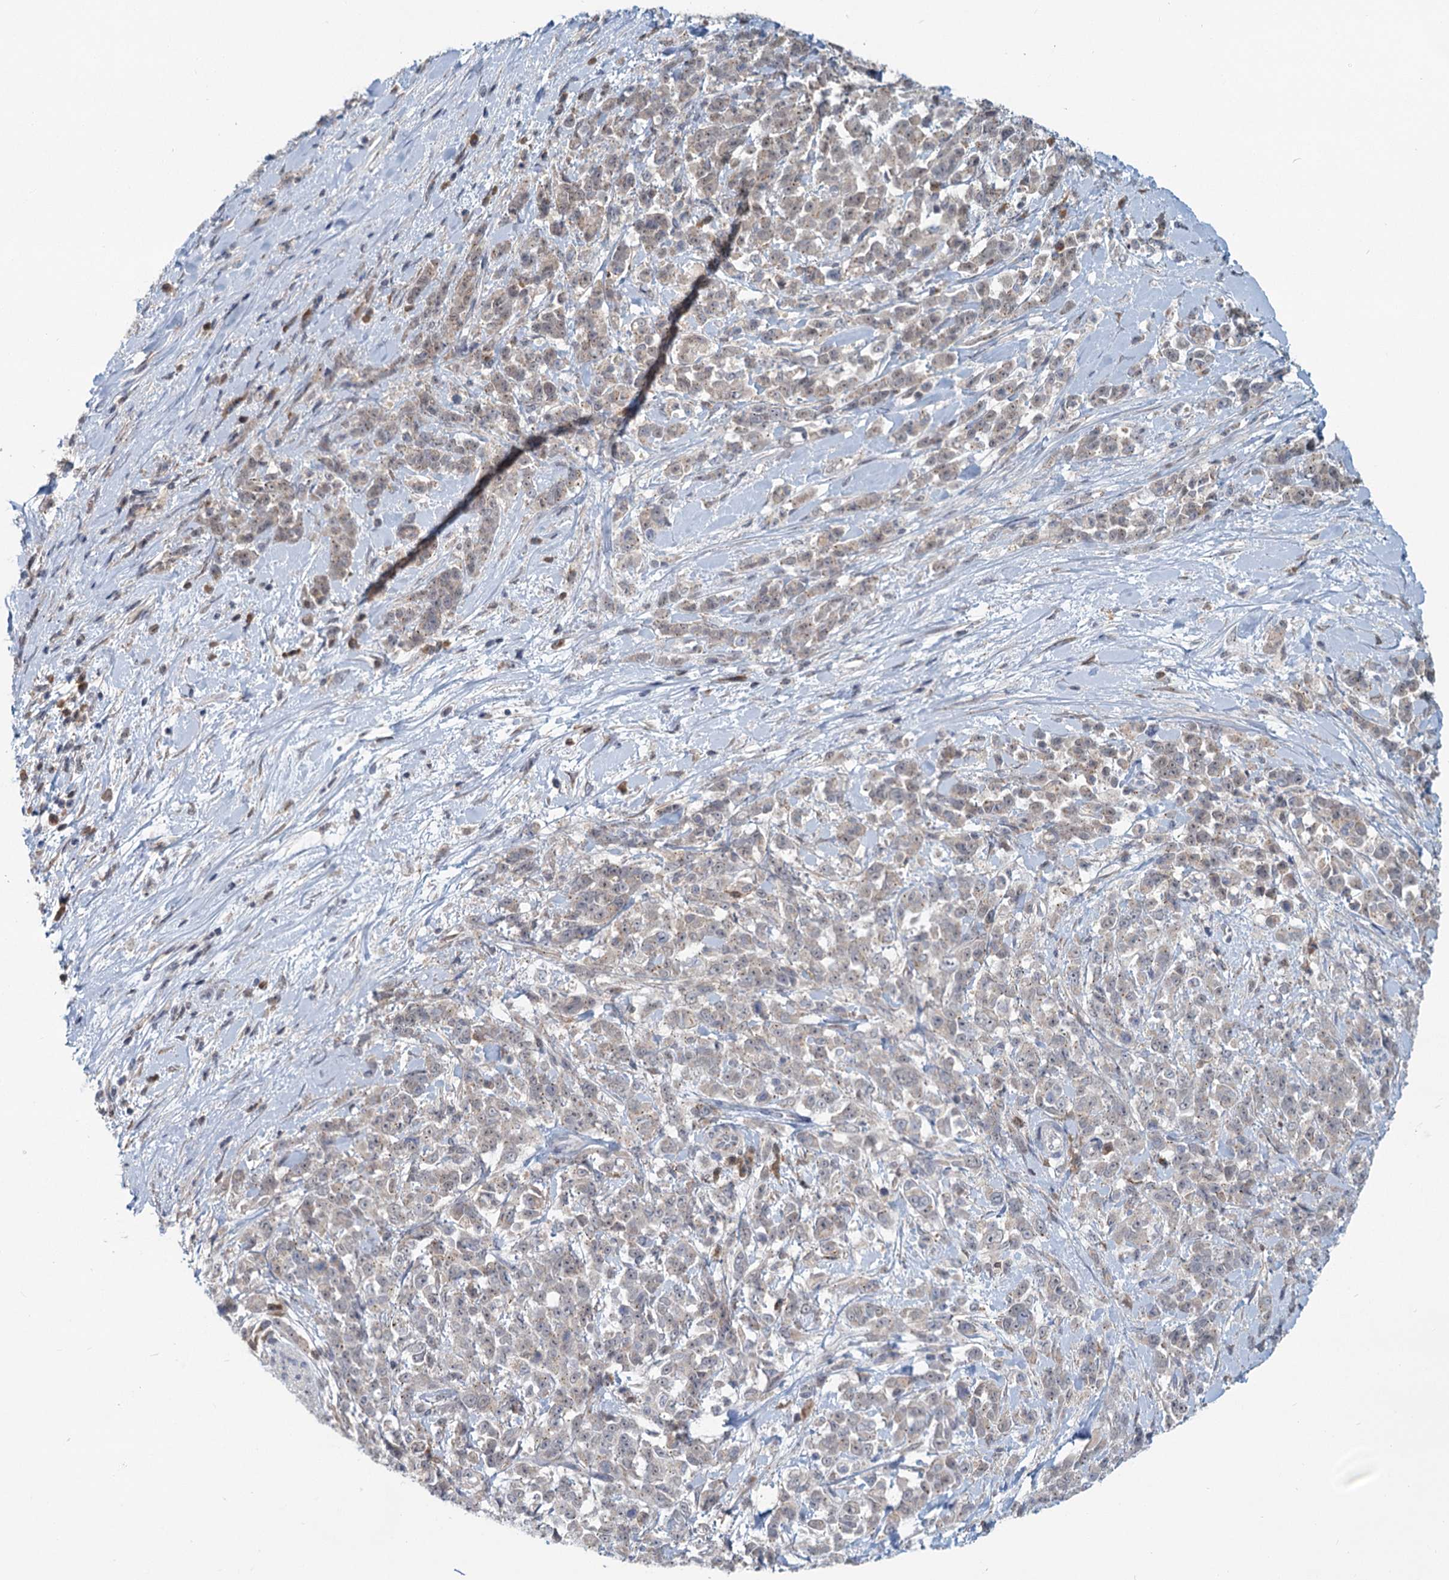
{"staining": {"intensity": "negative", "quantity": "none", "location": "none"}, "tissue": "pancreatic cancer", "cell_type": "Tumor cells", "image_type": "cancer", "snomed": [{"axis": "morphology", "description": "Normal tissue, NOS"}, {"axis": "morphology", "description": "Adenocarcinoma, NOS"}, {"axis": "topography", "description": "Pancreas"}], "caption": "IHC histopathology image of neoplastic tissue: pancreatic adenocarcinoma stained with DAB (3,3'-diaminobenzidine) shows no significant protein positivity in tumor cells.", "gene": "STAP1", "patient": {"sex": "female", "age": 64}}